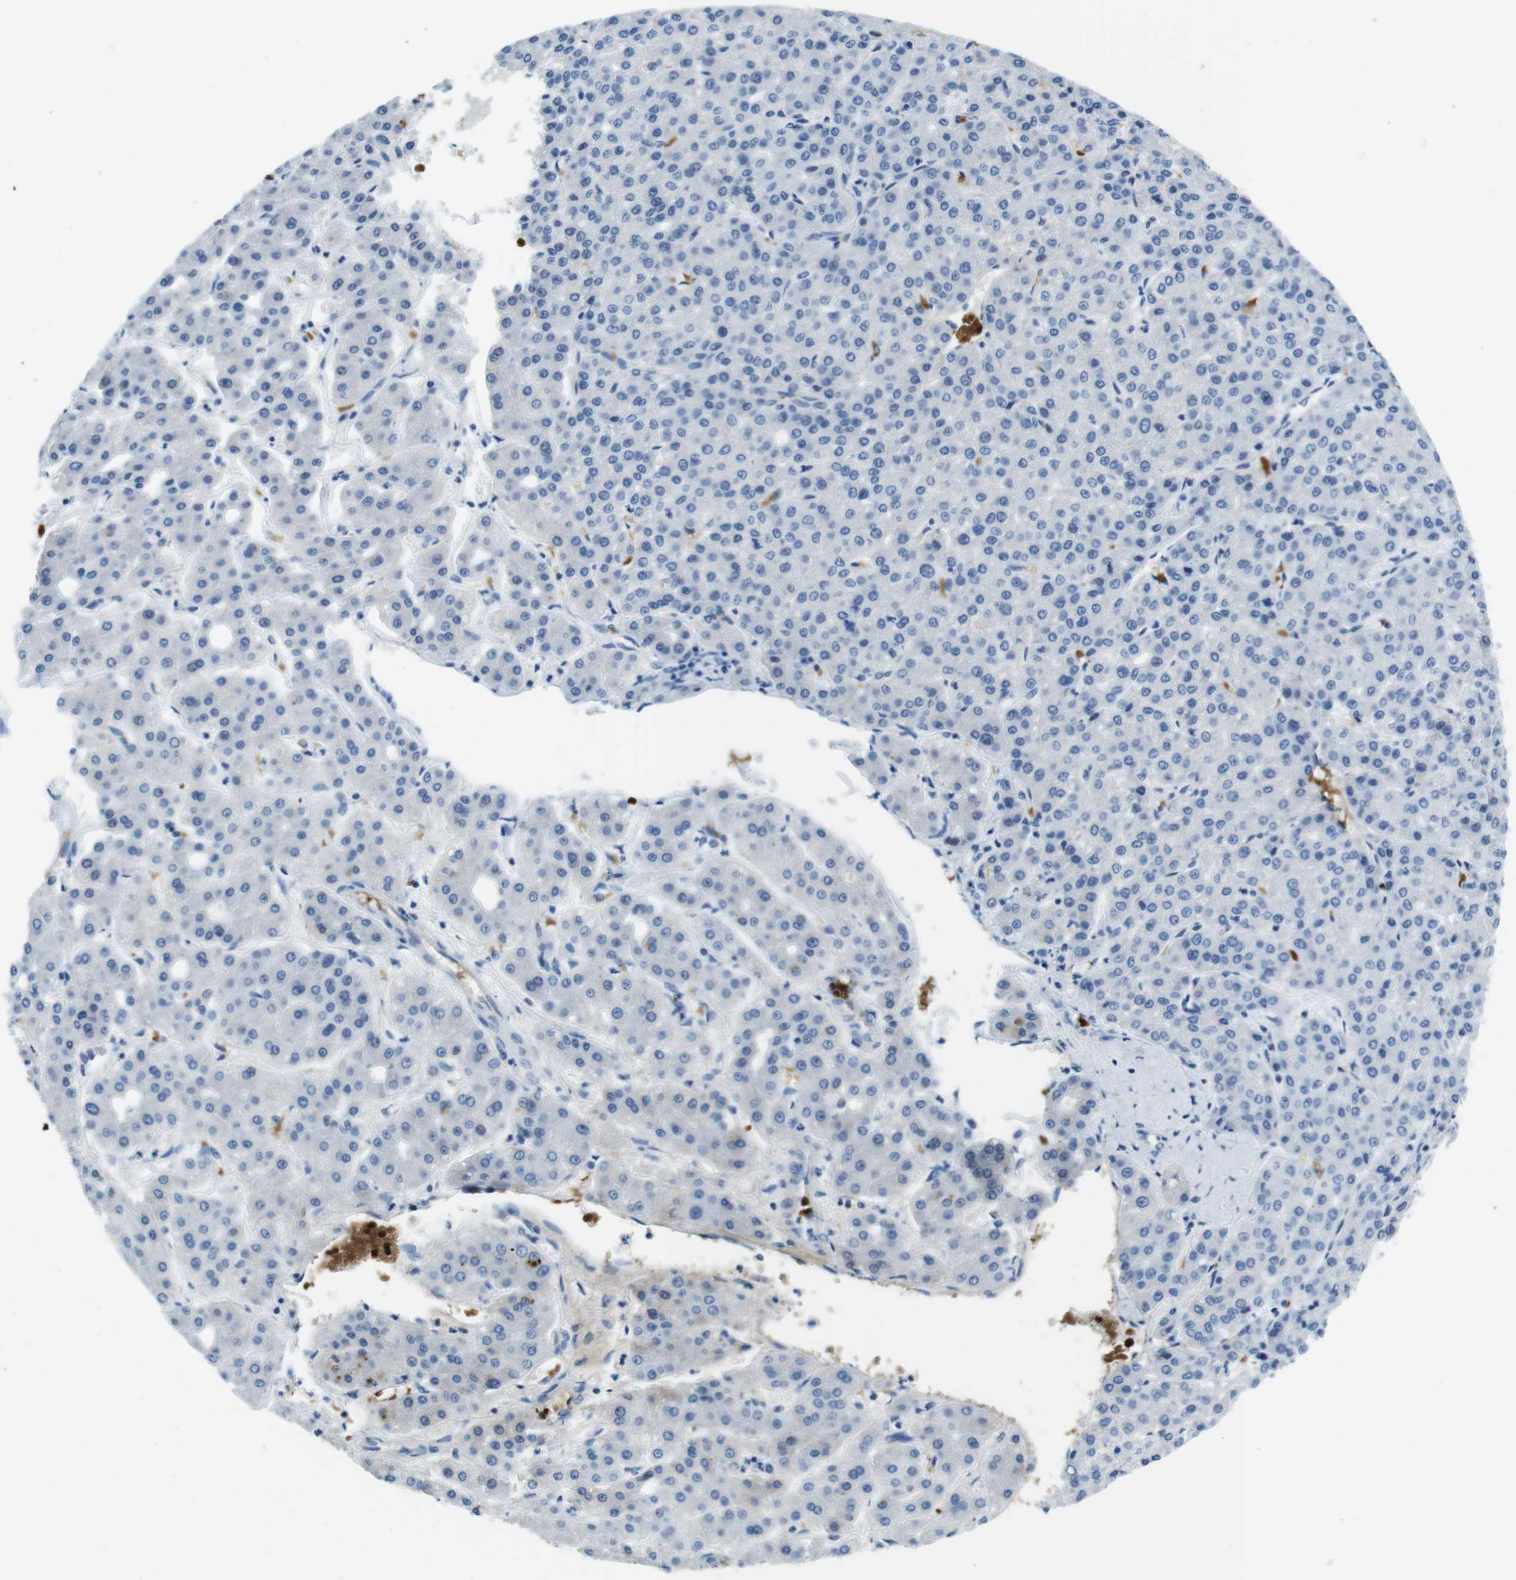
{"staining": {"intensity": "negative", "quantity": "none", "location": "none"}, "tissue": "liver cancer", "cell_type": "Tumor cells", "image_type": "cancer", "snomed": [{"axis": "morphology", "description": "Carcinoma, Hepatocellular, NOS"}, {"axis": "topography", "description": "Liver"}], "caption": "This is an immunohistochemistry (IHC) histopathology image of liver cancer. There is no staining in tumor cells.", "gene": "TFAP2C", "patient": {"sex": "male", "age": 65}}